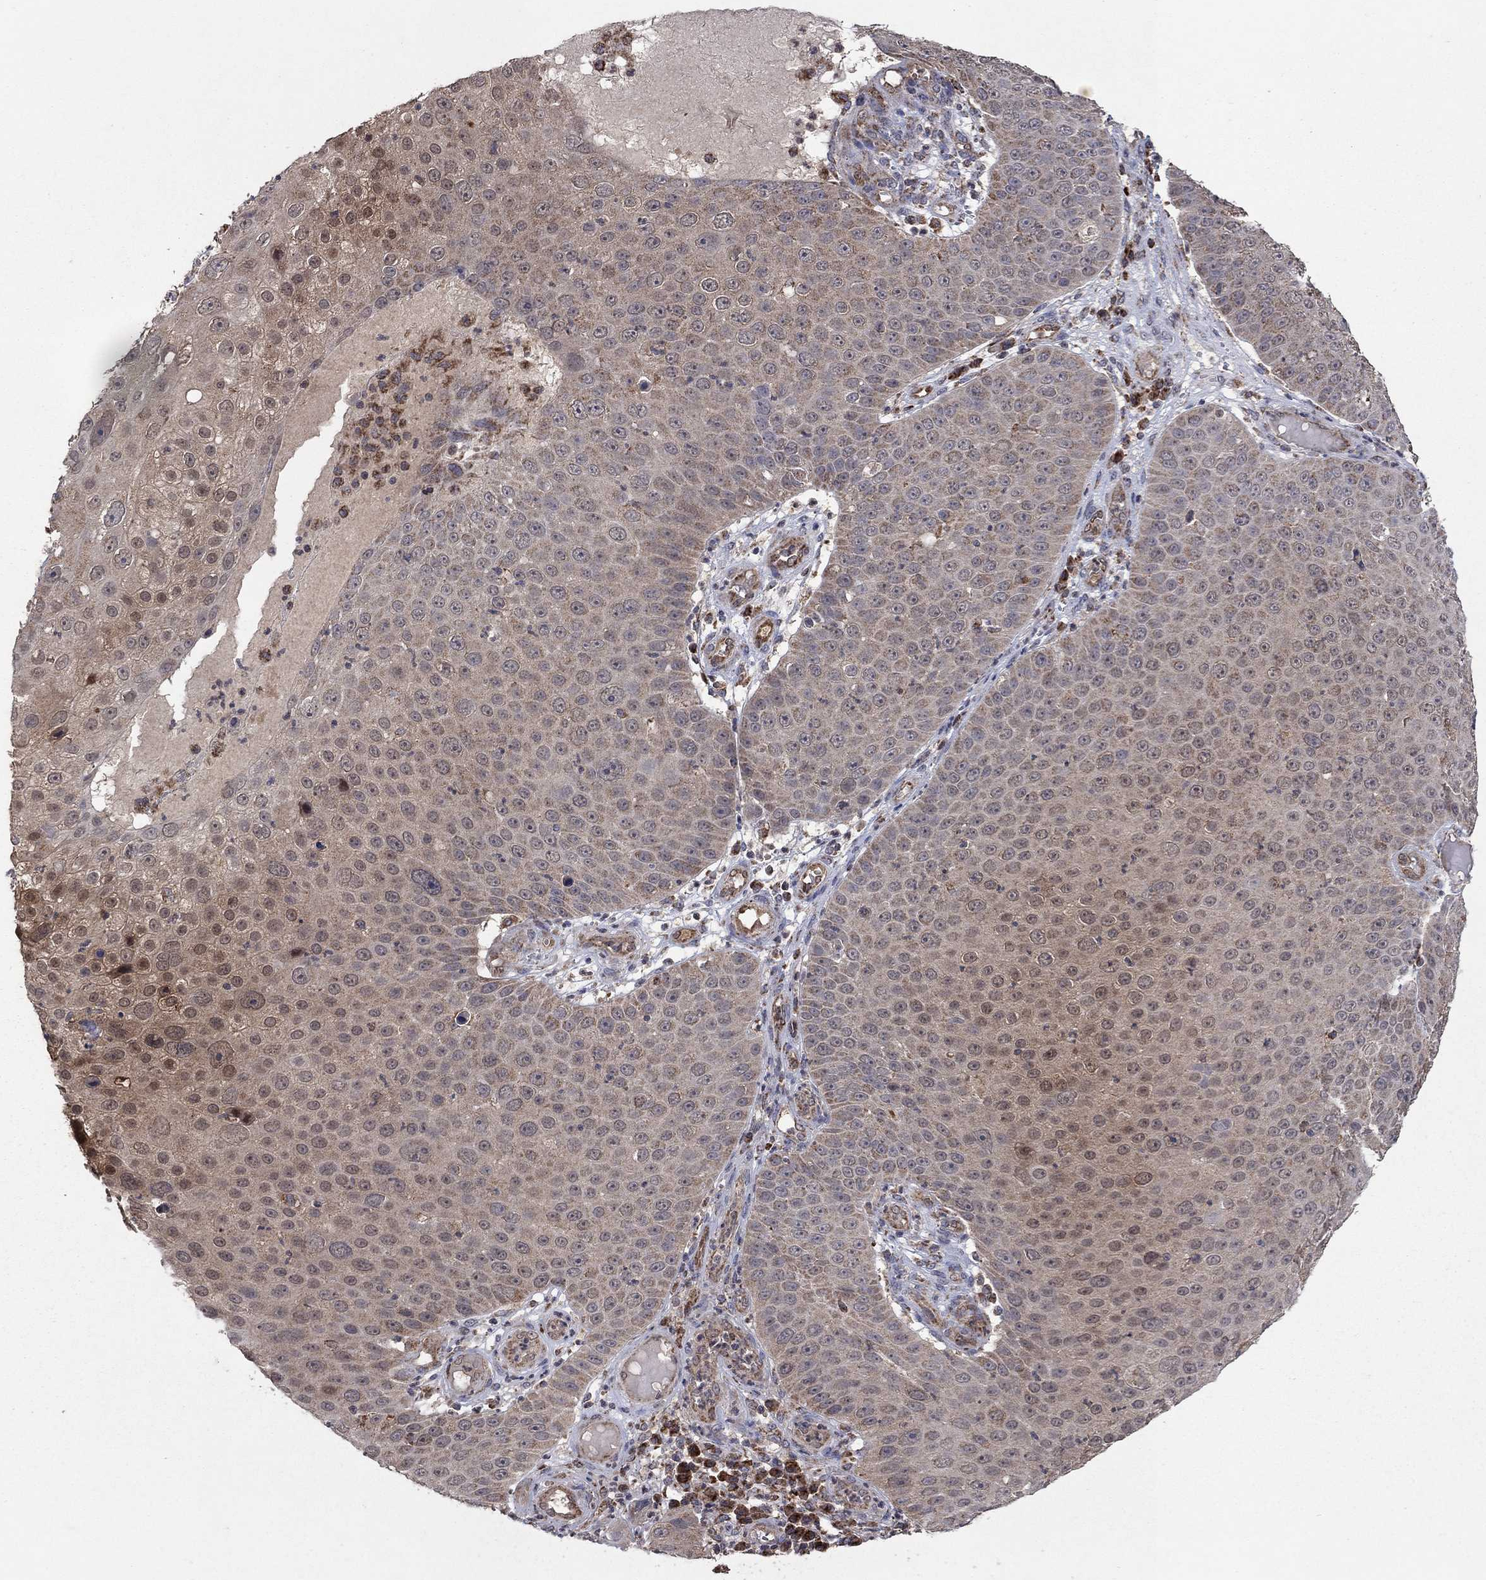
{"staining": {"intensity": "moderate", "quantity": "25%-75%", "location": "cytoplasmic/membranous,nuclear"}, "tissue": "skin cancer", "cell_type": "Tumor cells", "image_type": "cancer", "snomed": [{"axis": "morphology", "description": "Squamous cell carcinoma, NOS"}, {"axis": "topography", "description": "Skin"}], "caption": "The histopathology image reveals immunohistochemical staining of skin cancer. There is moderate cytoplasmic/membranous and nuclear expression is present in approximately 25%-75% of tumor cells.", "gene": "DPH1", "patient": {"sex": "male", "age": 71}}